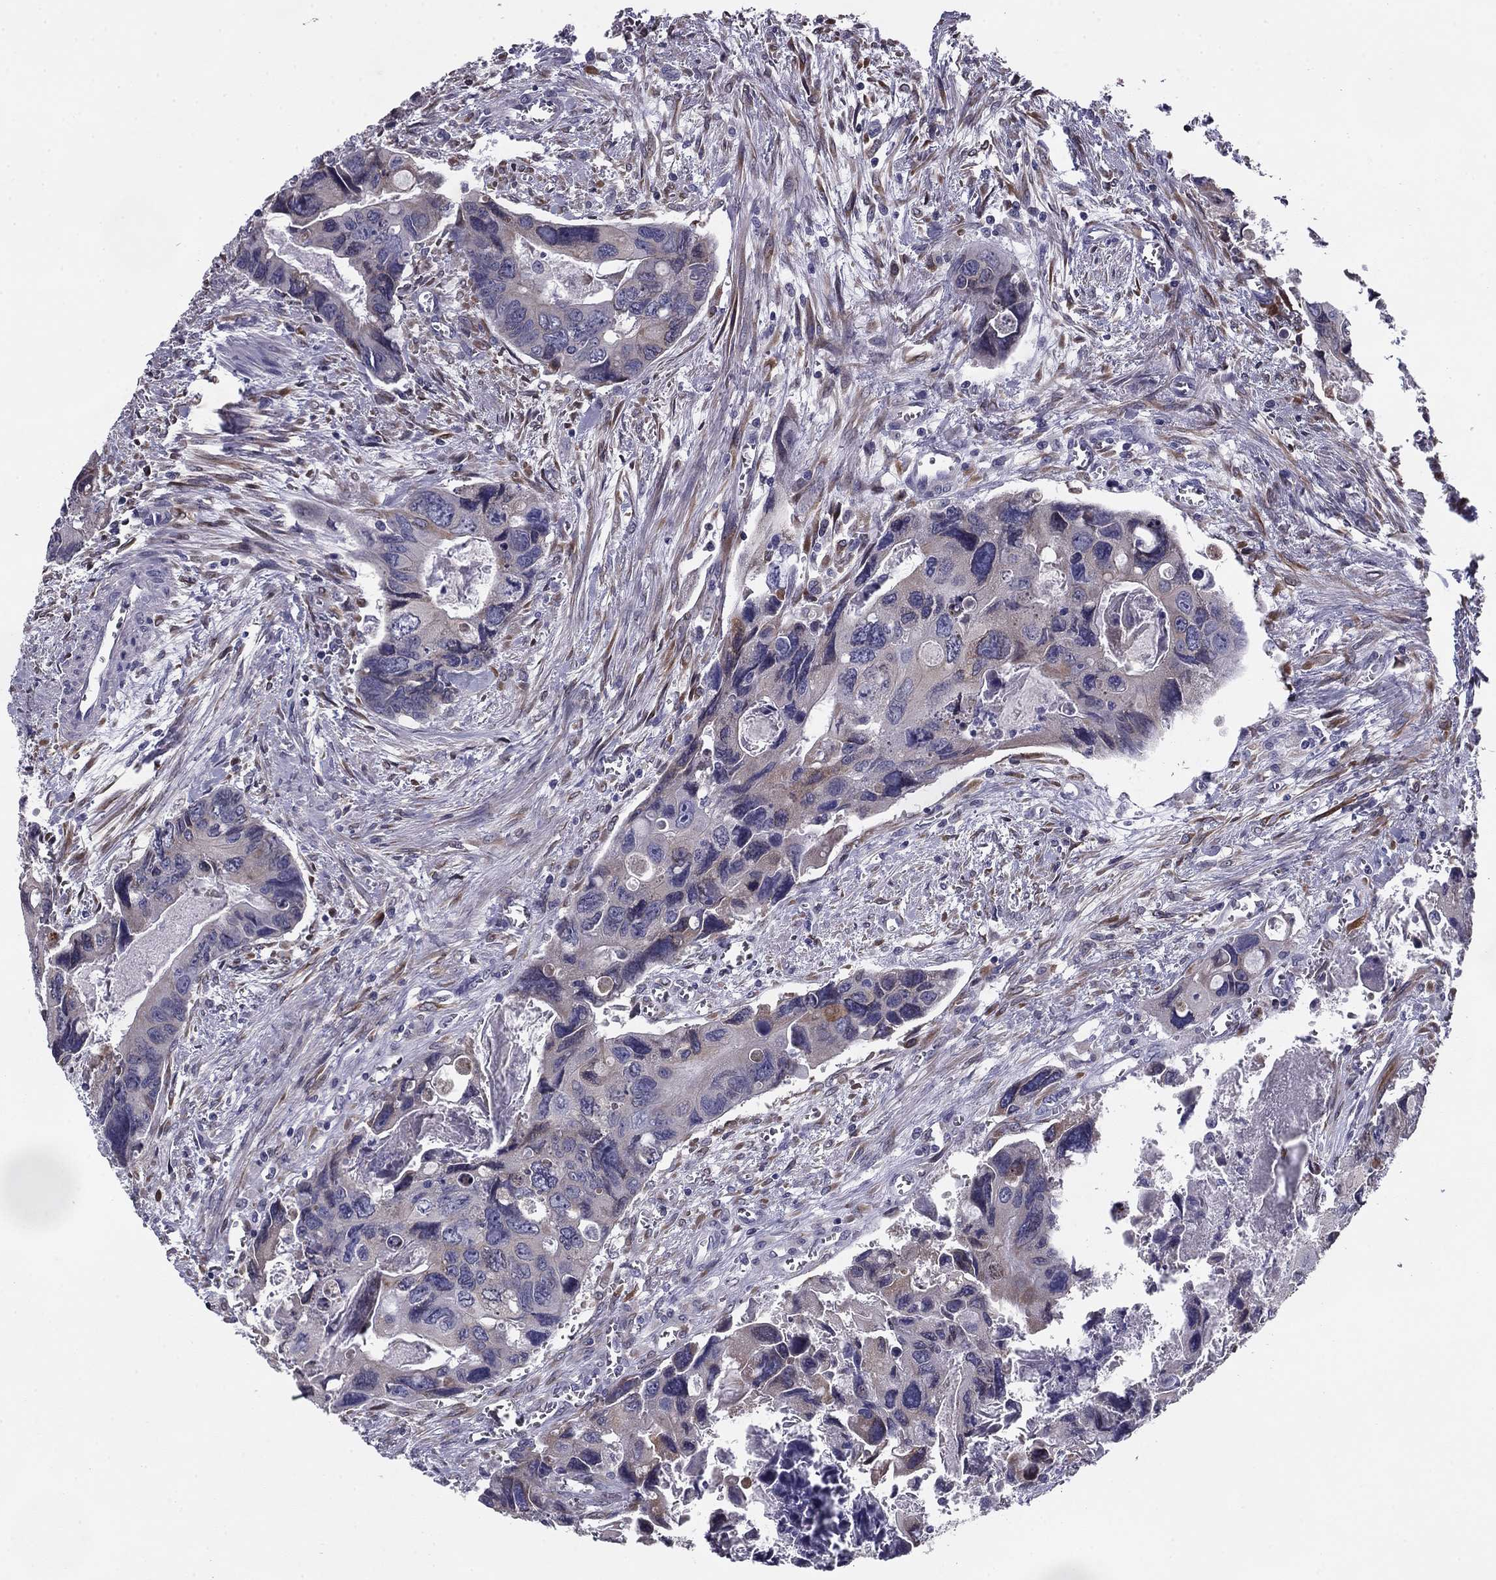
{"staining": {"intensity": "weak", "quantity": "25%-75%", "location": "cytoplasmic/membranous"}, "tissue": "colorectal cancer", "cell_type": "Tumor cells", "image_type": "cancer", "snomed": [{"axis": "morphology", "description": "Adenocarcinoma, NOS"}, {"axis": "topography", "description": "Rectum"}], "caption": "Weak cytoplasmic/membranous protein positivity is appreciated in approximately 25%-75% of tumor cells in colorectal cancer (adenocarcinoma).", "gene": "TMED3", "patient": {"sex": "male", "age": 62}}